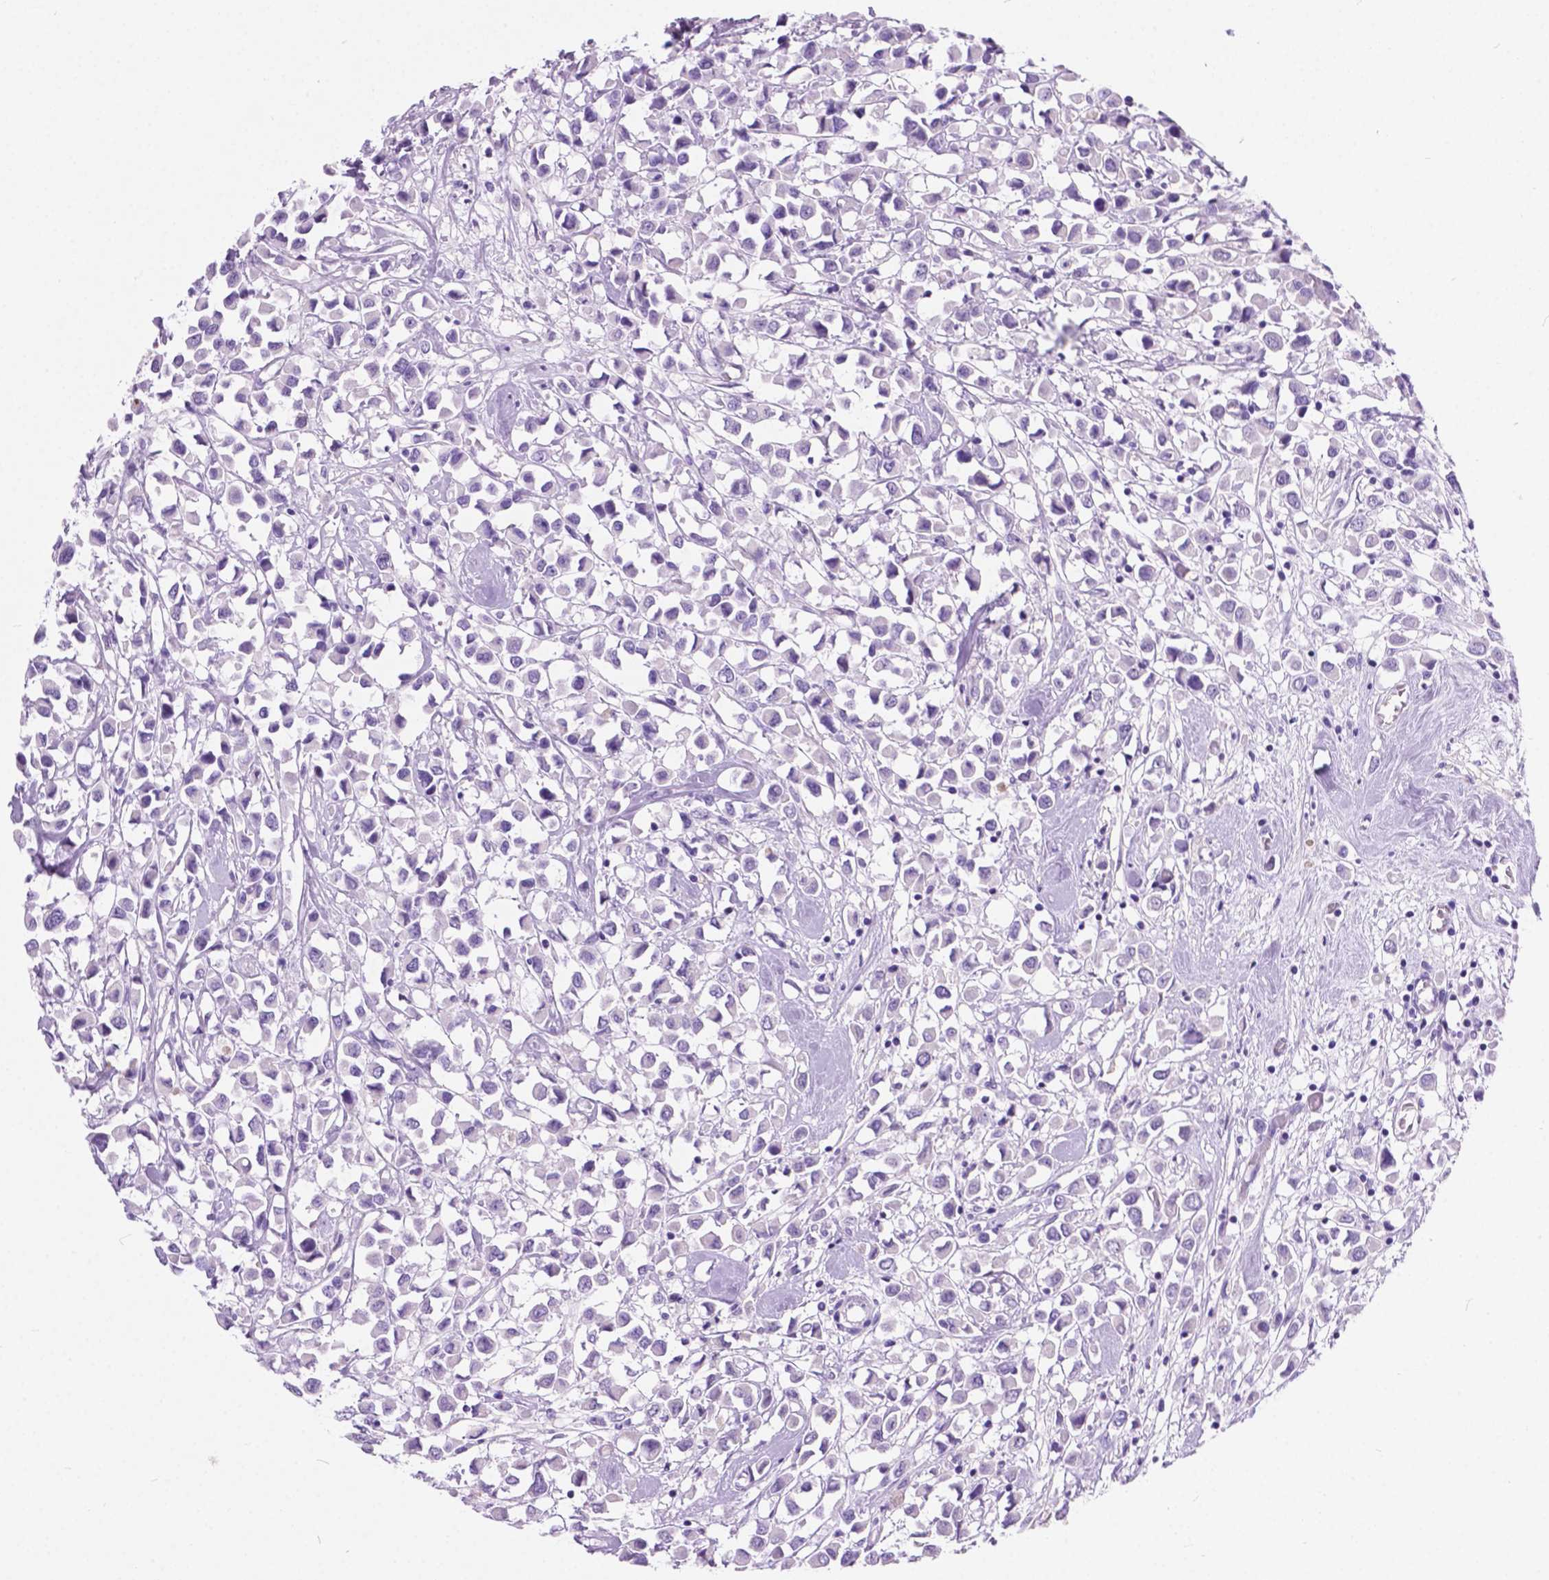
{"staining": {"intensity": "negative", "quantity": "none", "location": "none"}, "tissue": "breast cancer", "cell_type": "Tumor cells", "image_type": "cancer", "snomed": [{"axis": "morphology", "description": "Duct carcinoma"}, {"axis": "topography", "description": "Breast"}], "caption": "Tumor cells show no significant expression in breast infiltrating ductal carcinoma. The staining was performed using DAB to visualize the protein expression in brown, while the nuclei were stained in blue with hematoxylin (Magnification: 20x).", "gene": "ARMS2", "patient": {"sex": "female", "age": 61}}